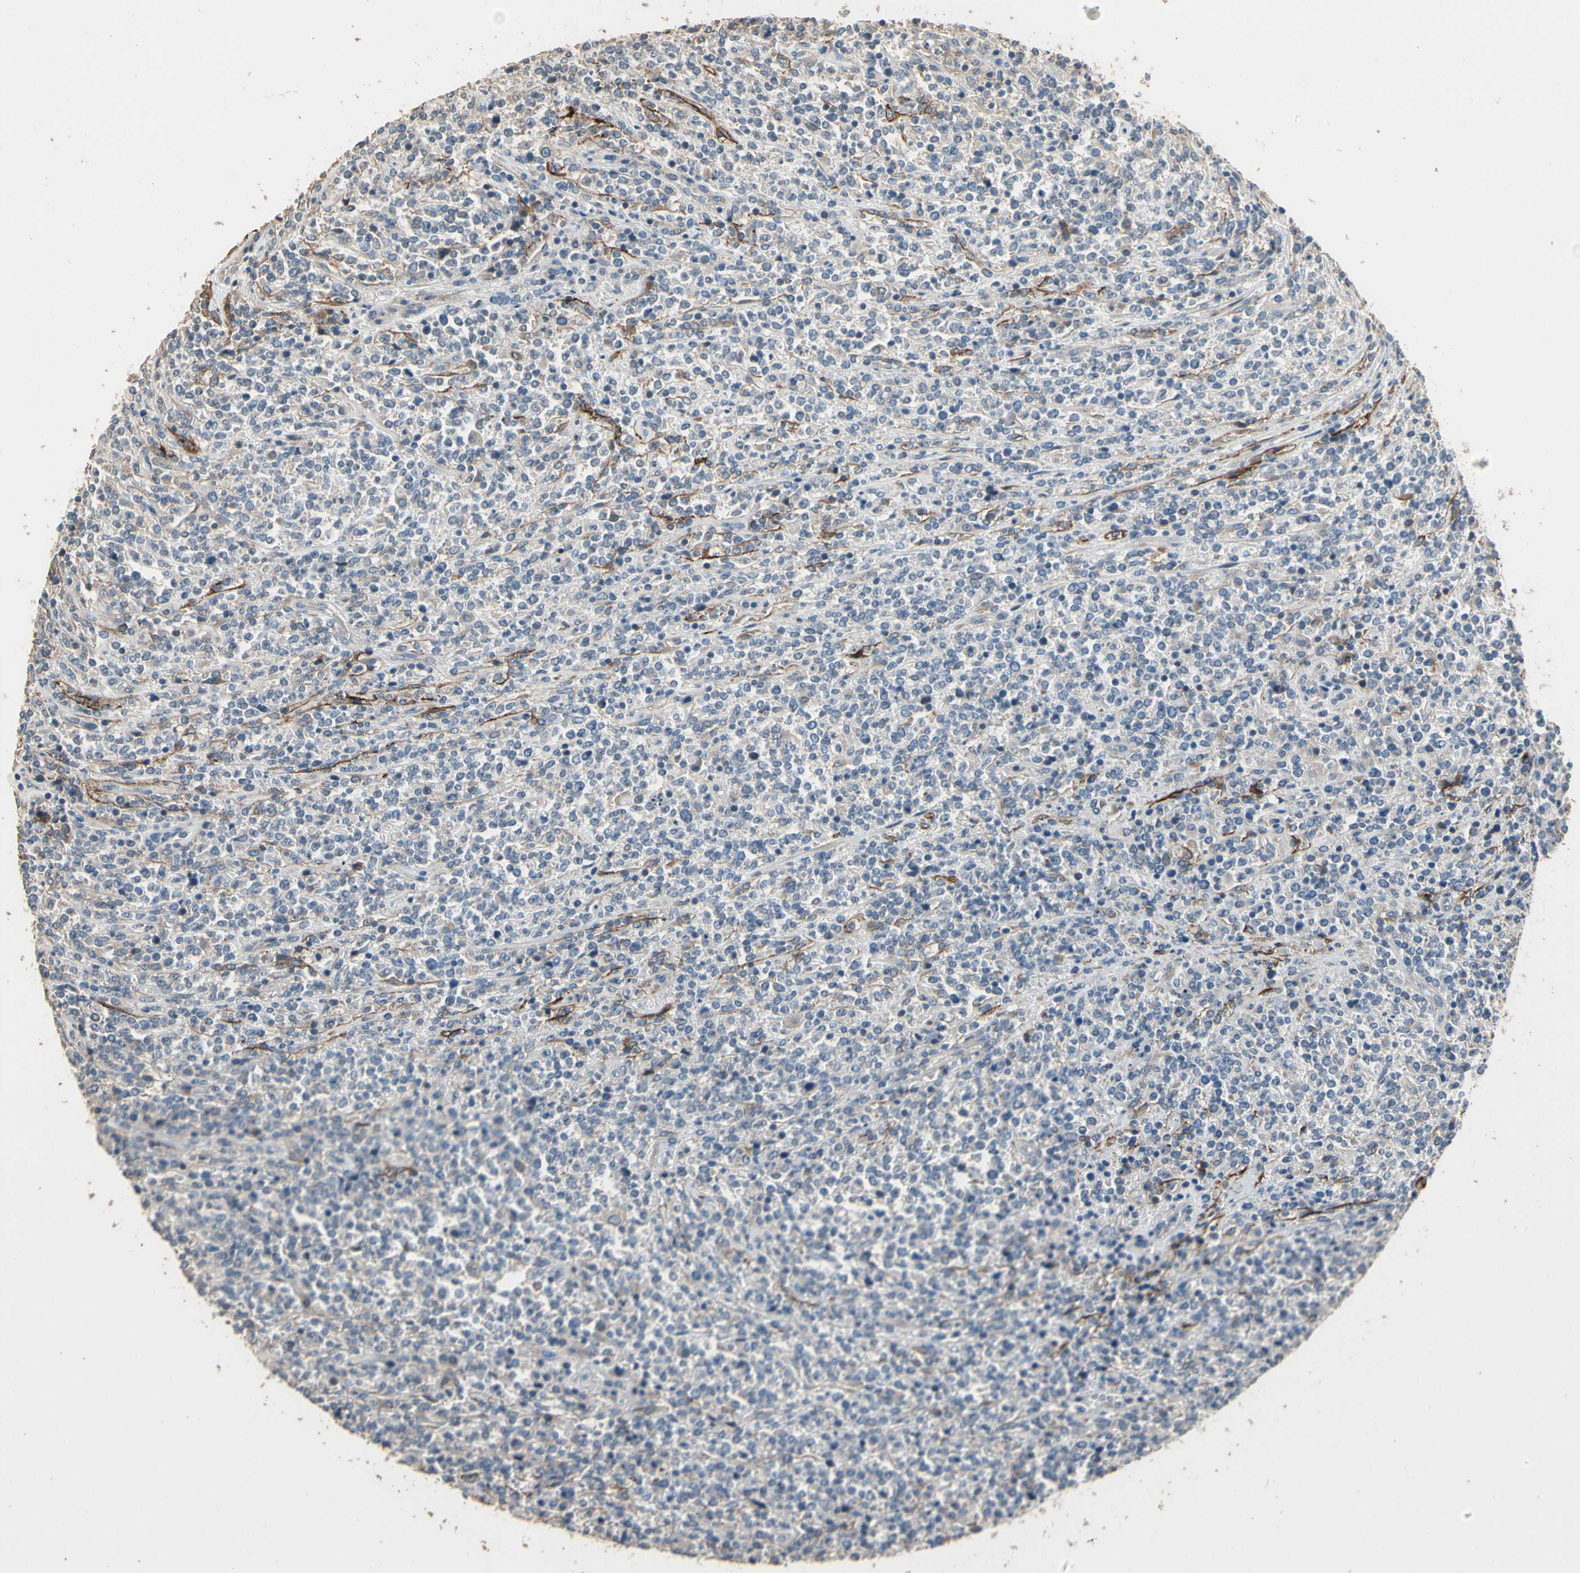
{"staining": {"intensity": "weak", "quantity": "<25%", "location": "cytoplasmic/membranous"}, "tissue": "lymphoma", "cell_type": "Tumor cells", "image_type": "cancer", "snomed": [{"axis": "morphology", "description": "Malignant lymphoma, non-Hodgkin's type, High grade"}, {"axis": "topography", "description": "Soft tissue"}], "caption": "The immunohistochemistry image has no significant staining in tumor cells of malignant lymphoma, non-Hodgkin's type (high-grade) tissue.", "gene": "SUSD2", "patient": {"sex": "male", "age": 18}}